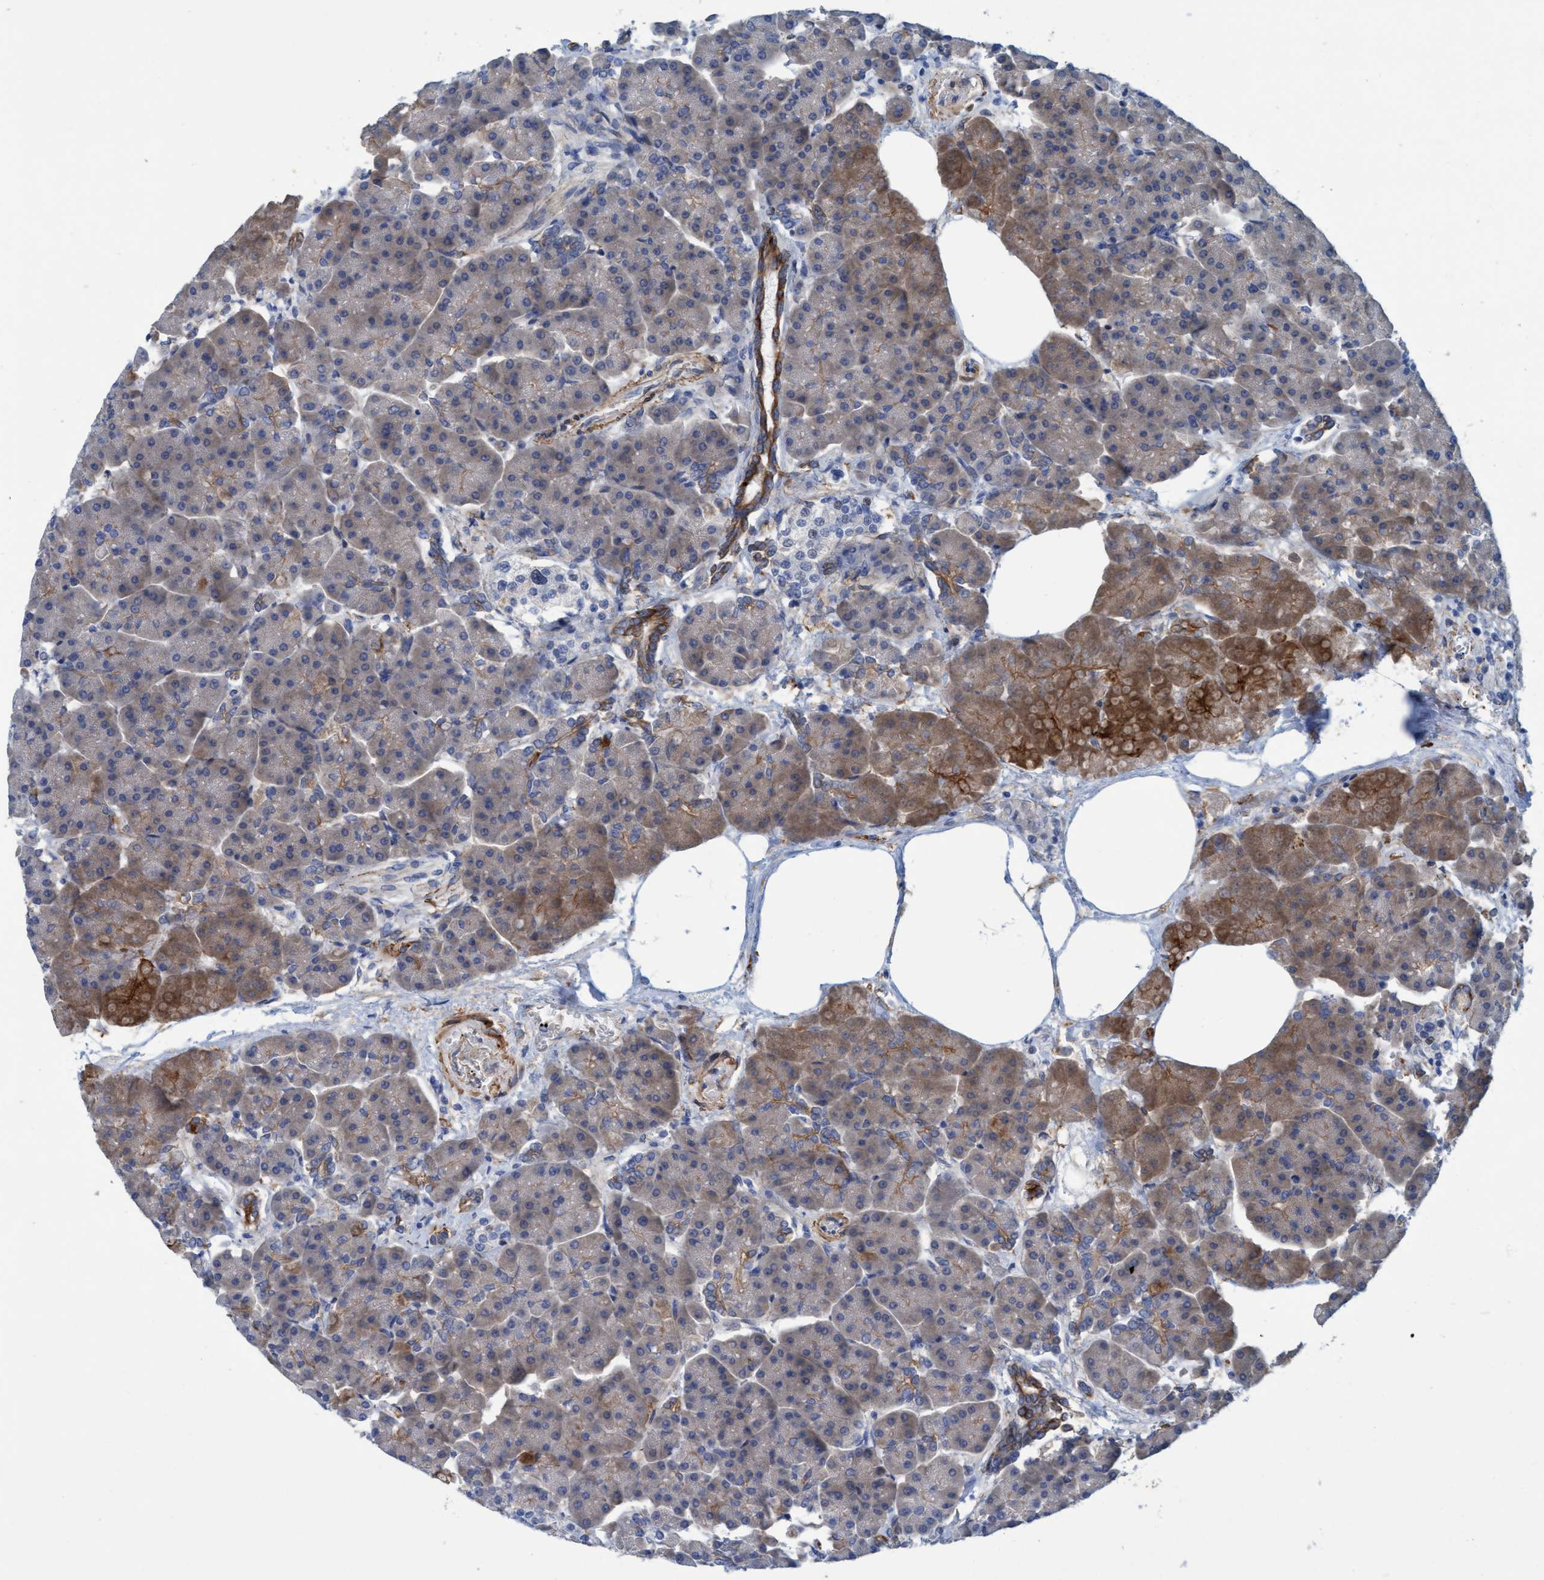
{"staining": {"intensity": "moderate", "quantity": "25%-75%", "location": "cytoplasmic/membranous"}, "tissue": "pancreas", "cell_type": "Exocrine glandular cells", "image_type": "normal", "snomed": [{"axis": "morphology", "description": "Normal tissue, NOS"}, {"axis": "topography", "description": "Pancreas"}], "caption": "A histopathology image of pancreas stained for a protein demonstrates moderate cytoplasmic/membranous brown staining in exocrine glandular cells.", "gene": "GULP1", "patient": {"sex": "female", "age": 70}}